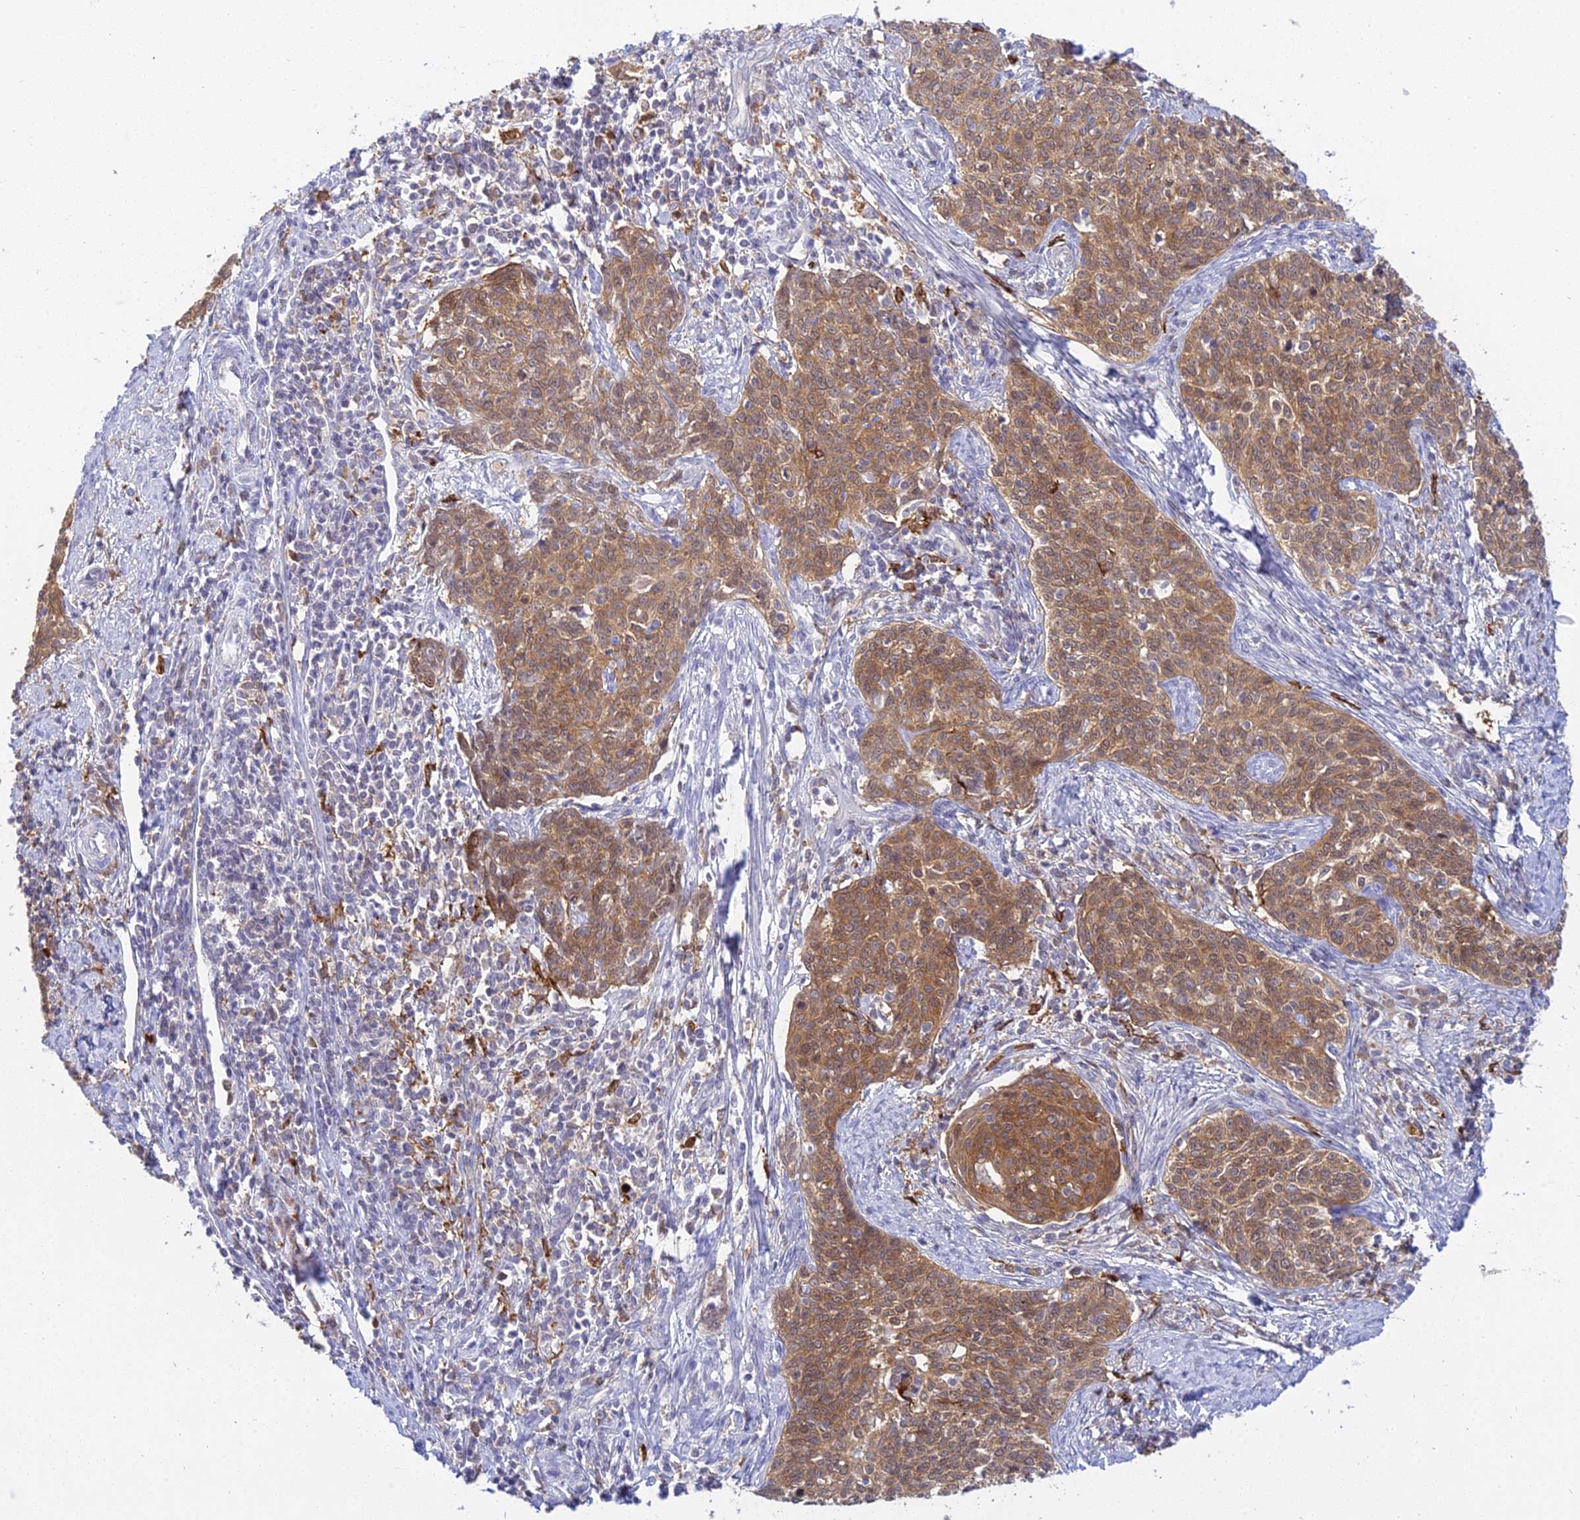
{"staining": {"intensity": "moderate", "quantity": ">75%", "location": "cytoplasmic/membranous"}, "tissue": "cervical cancer", "cell_type": "Tumor cells", "image_type": "cancer", "snomed": [{"axis": "morphology", "description": "Squamous cell carcinoma, NOS"}, {"axis": "topography", "description": "Cervix"}], "caption": "Tumor cells reveal medium levels of moderate cytoplasmic/membranous expression in approximately >75% of cells in human cervical cancer. Immunohistochemistry (ihc) stains the protein of interest in brown and the nuclei are stained blue.", "gene": "UBE2G1", "patient": {"sex": "female", "age": 39}}